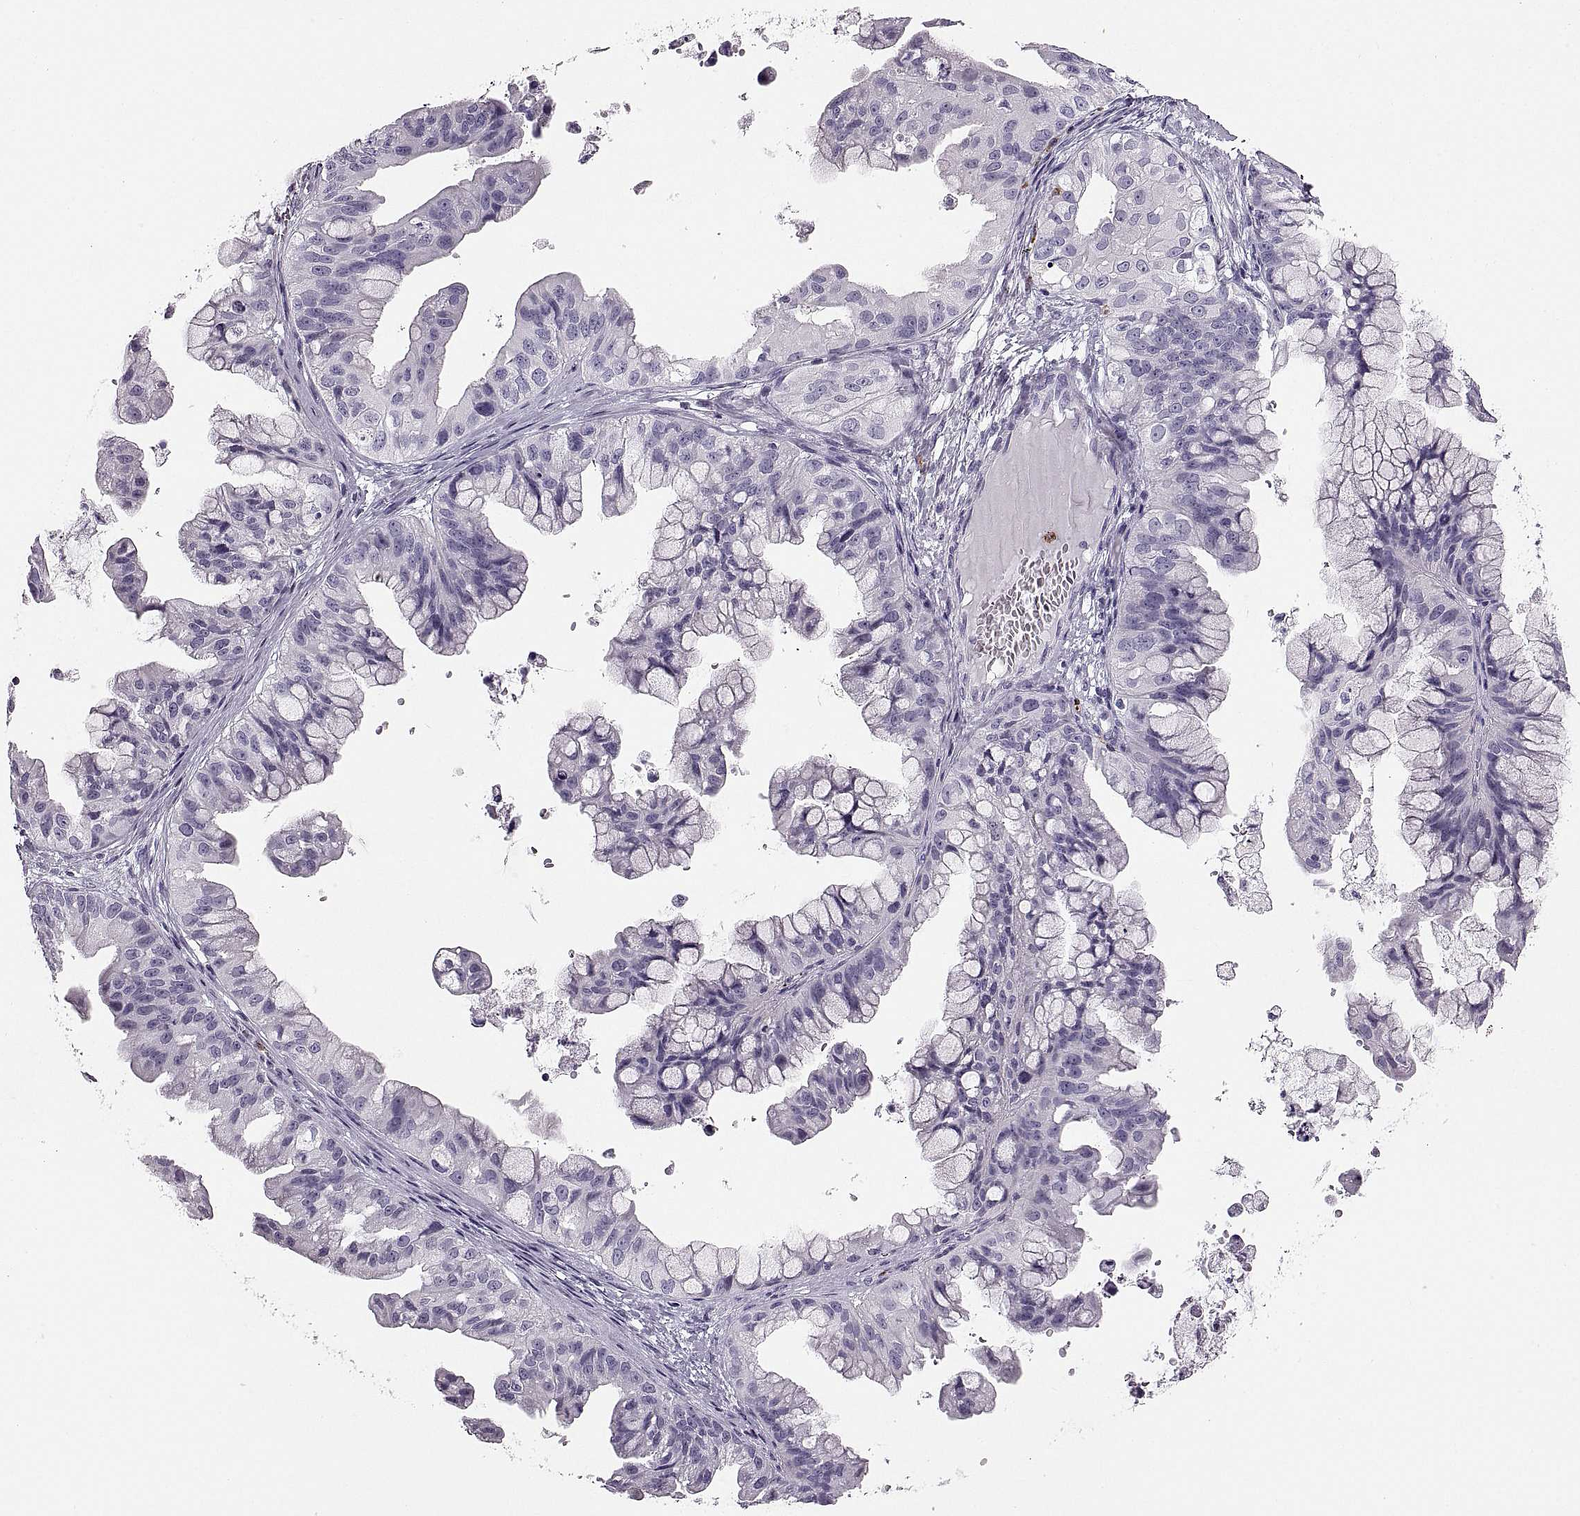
{"staining": {"intensity": "negative", "quantity": "none", "location": "none"}, "tissue": "ovarian cancer", "cell_type": "Tumor cells", "image_type": "cancer", "snomed": [{"axis": "morphology", "description": "Cystadenocarcinoma, mucinous, NOS"}, {"axis": "topography", "description": "Ovary"}], "caption": "Immunohistochemical staining of human mucinous cystadenocarcinoma (ovarian) exhibits no significant positivity in tumor cells.", "gene": "MILR1", "patient": {"sex": "female", "age": 76}}